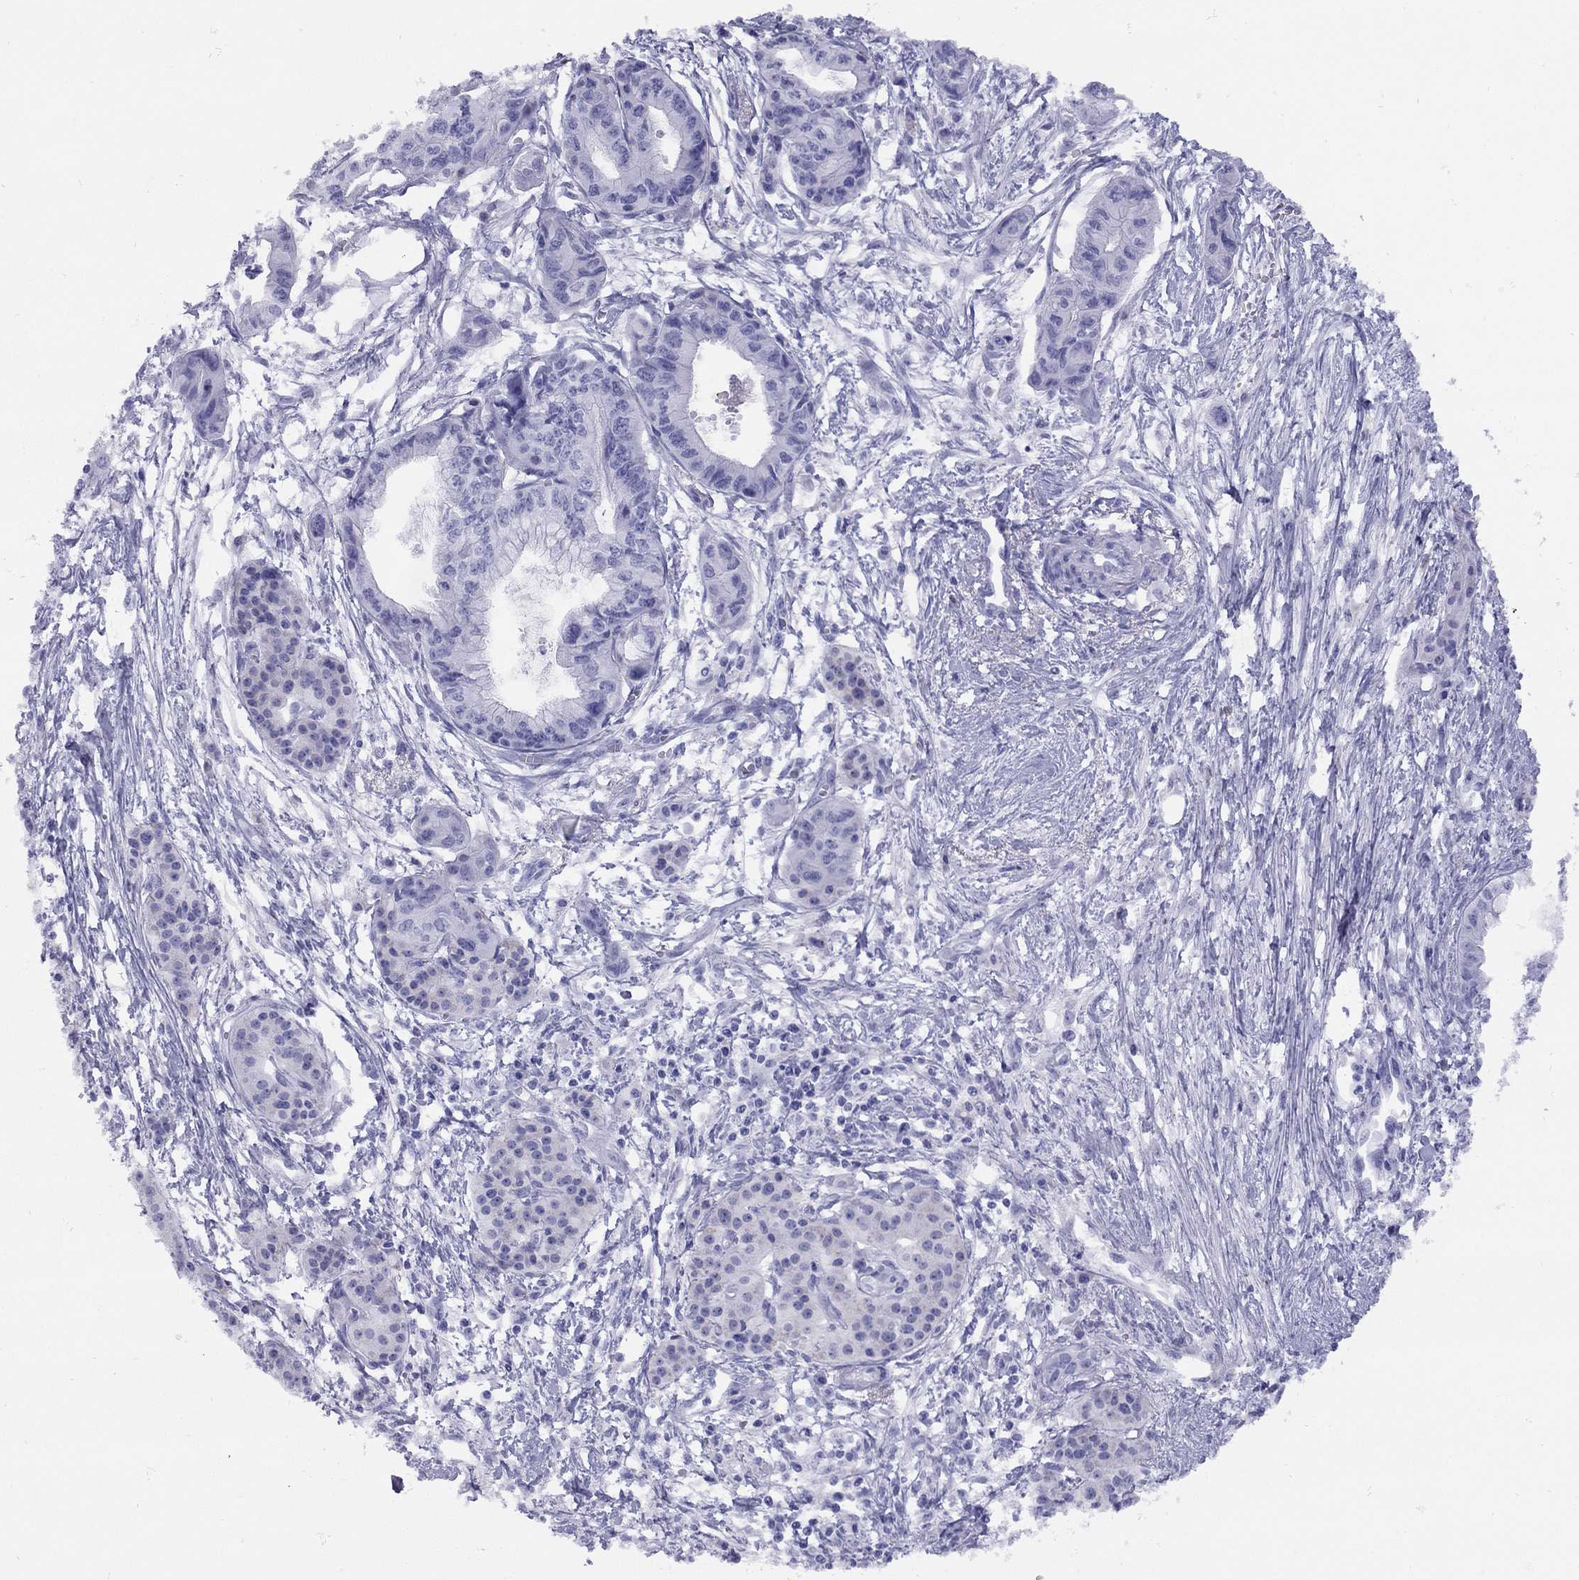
{"staining": {"intensity": "negative", "quantity": "none", "location": "none"}, "tissue": "pancreatic cancer", "cell_type": "Tumor cells", "image_type": "cancer", "snomed": [{"axis": "morphology", "description": "Adenocarcinoma, NOS"}, {"axis": "topography", "description": "Pancreas"}], "caption": "This is an immunohistochemistry histopathology image of pancreatic cancer. There is no positivity in tumor cells.", "gene": "GRIA2", "patient": {"sex": "female", "age": 76}}